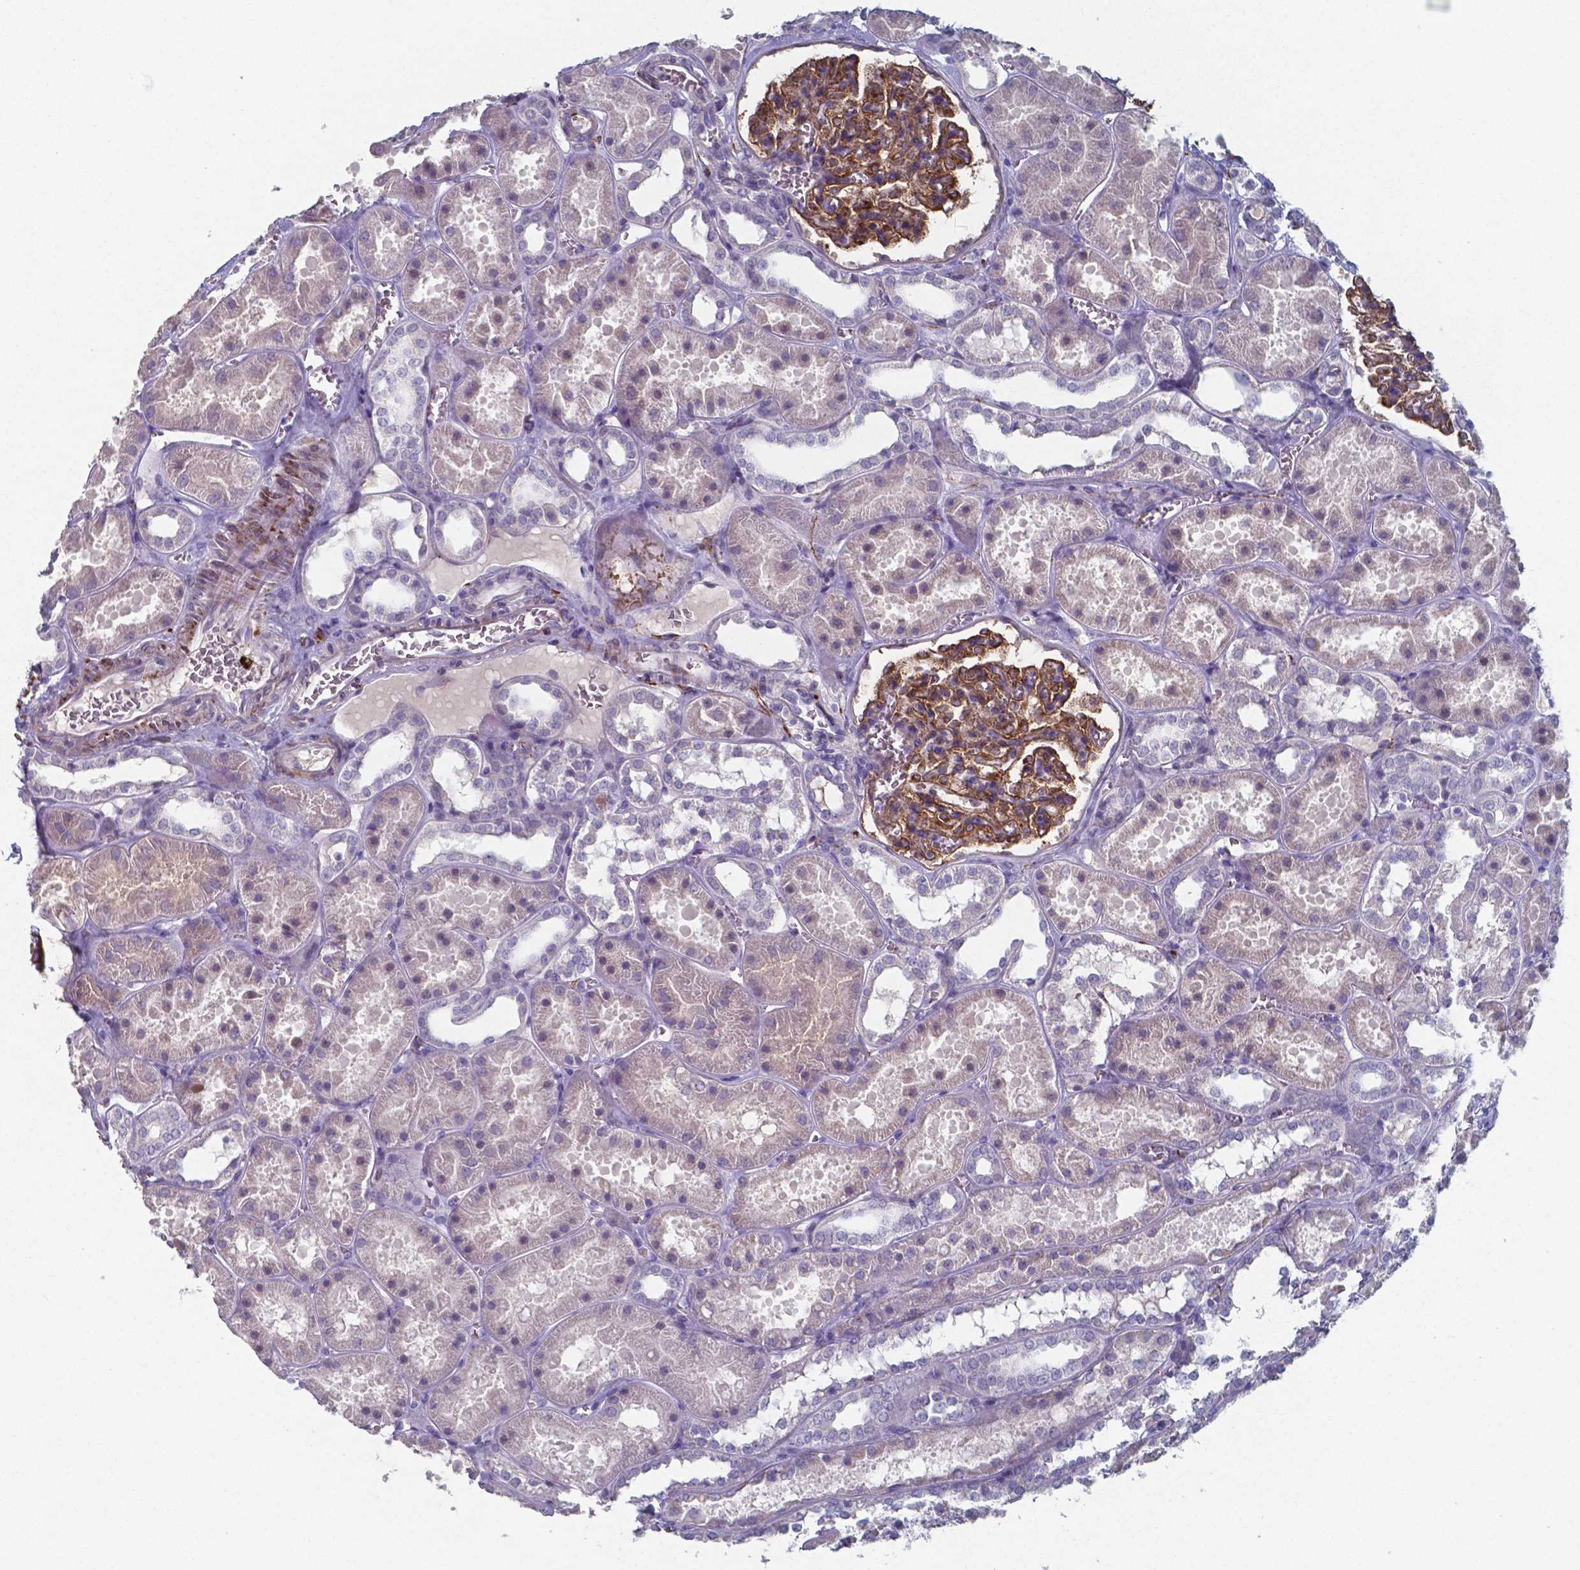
{"staining": {"intensity": "strong", "quantity": ">75%", "location": "cytoplasmic/membranous"}, "tissue": "kidney", "cell_type": "Cells in glomeruli", "image_type": "normal", "snomed": [{"axis": "morphology", "description": "Normal tissue, NOS"}, {"axis": "topography", "description": "Kidney"}], "caption": "Benign kidney was stained to show a protein in brown. There is high levels of strong cytoplasmic/membranous positivity in about >75% of cells in glomeruli.", "gene": "PLA2R1", "patient": {"sex": "female", "age": 41}}